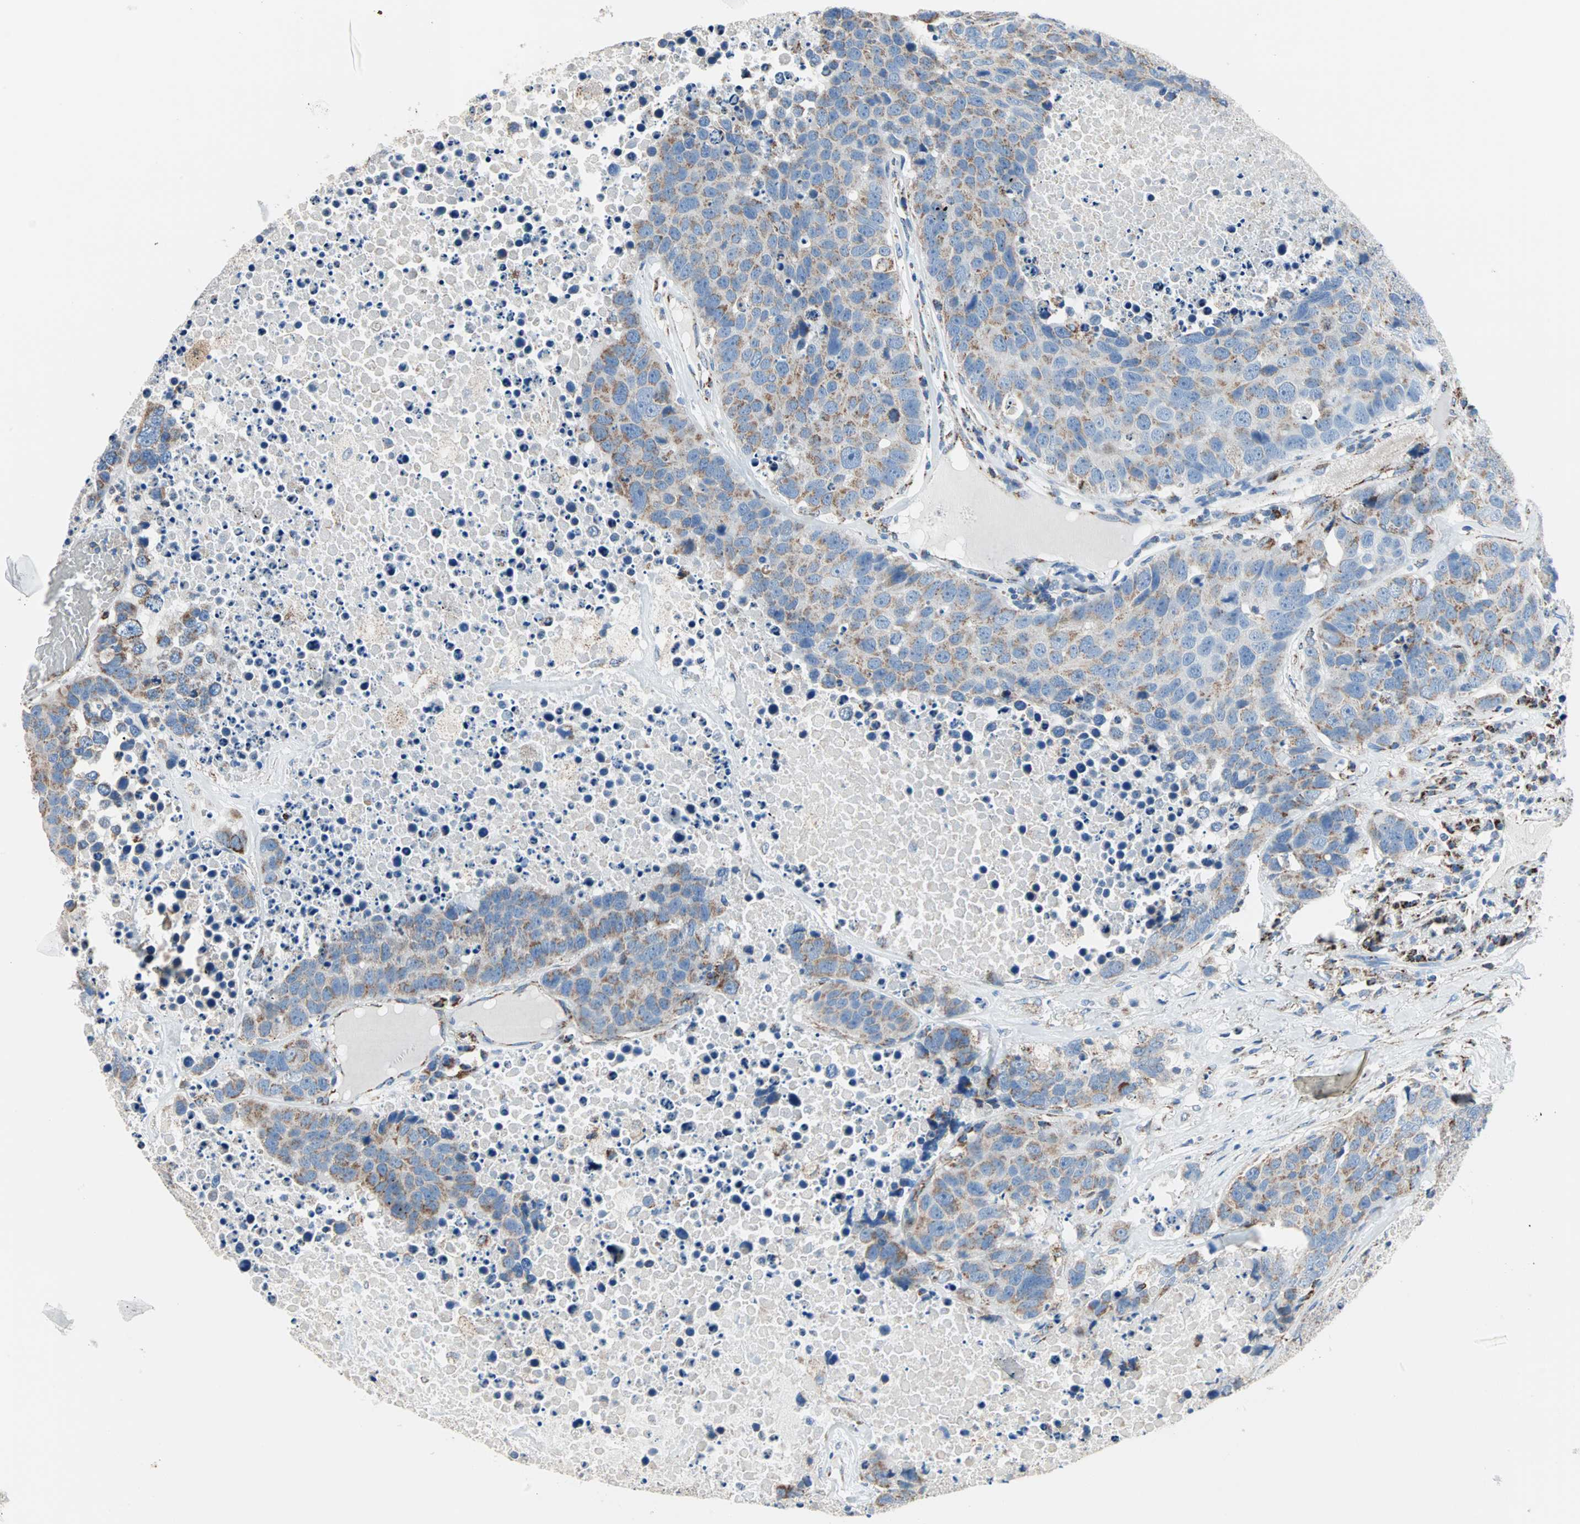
{"staining": {"intensity": "moderate", "quantity": ">75%", "location": "cytoplasmic/membranous"}, "tissue": "carcinoid", "cell_type": "Tumor cells", "image_type": "cancer", "snomed": [{"axis": "morphology", "description": "Carcinoid, malignant, NOS"}, {"axis": "topography", "description": "Lung"}], "caption": "A histopathology image of carcinoid stained for a protein shows moderate cytoplasmic/membranous brown staining in tumor cells.", "gene": "TST", "patient": {"sex": "male", "age": 60}}